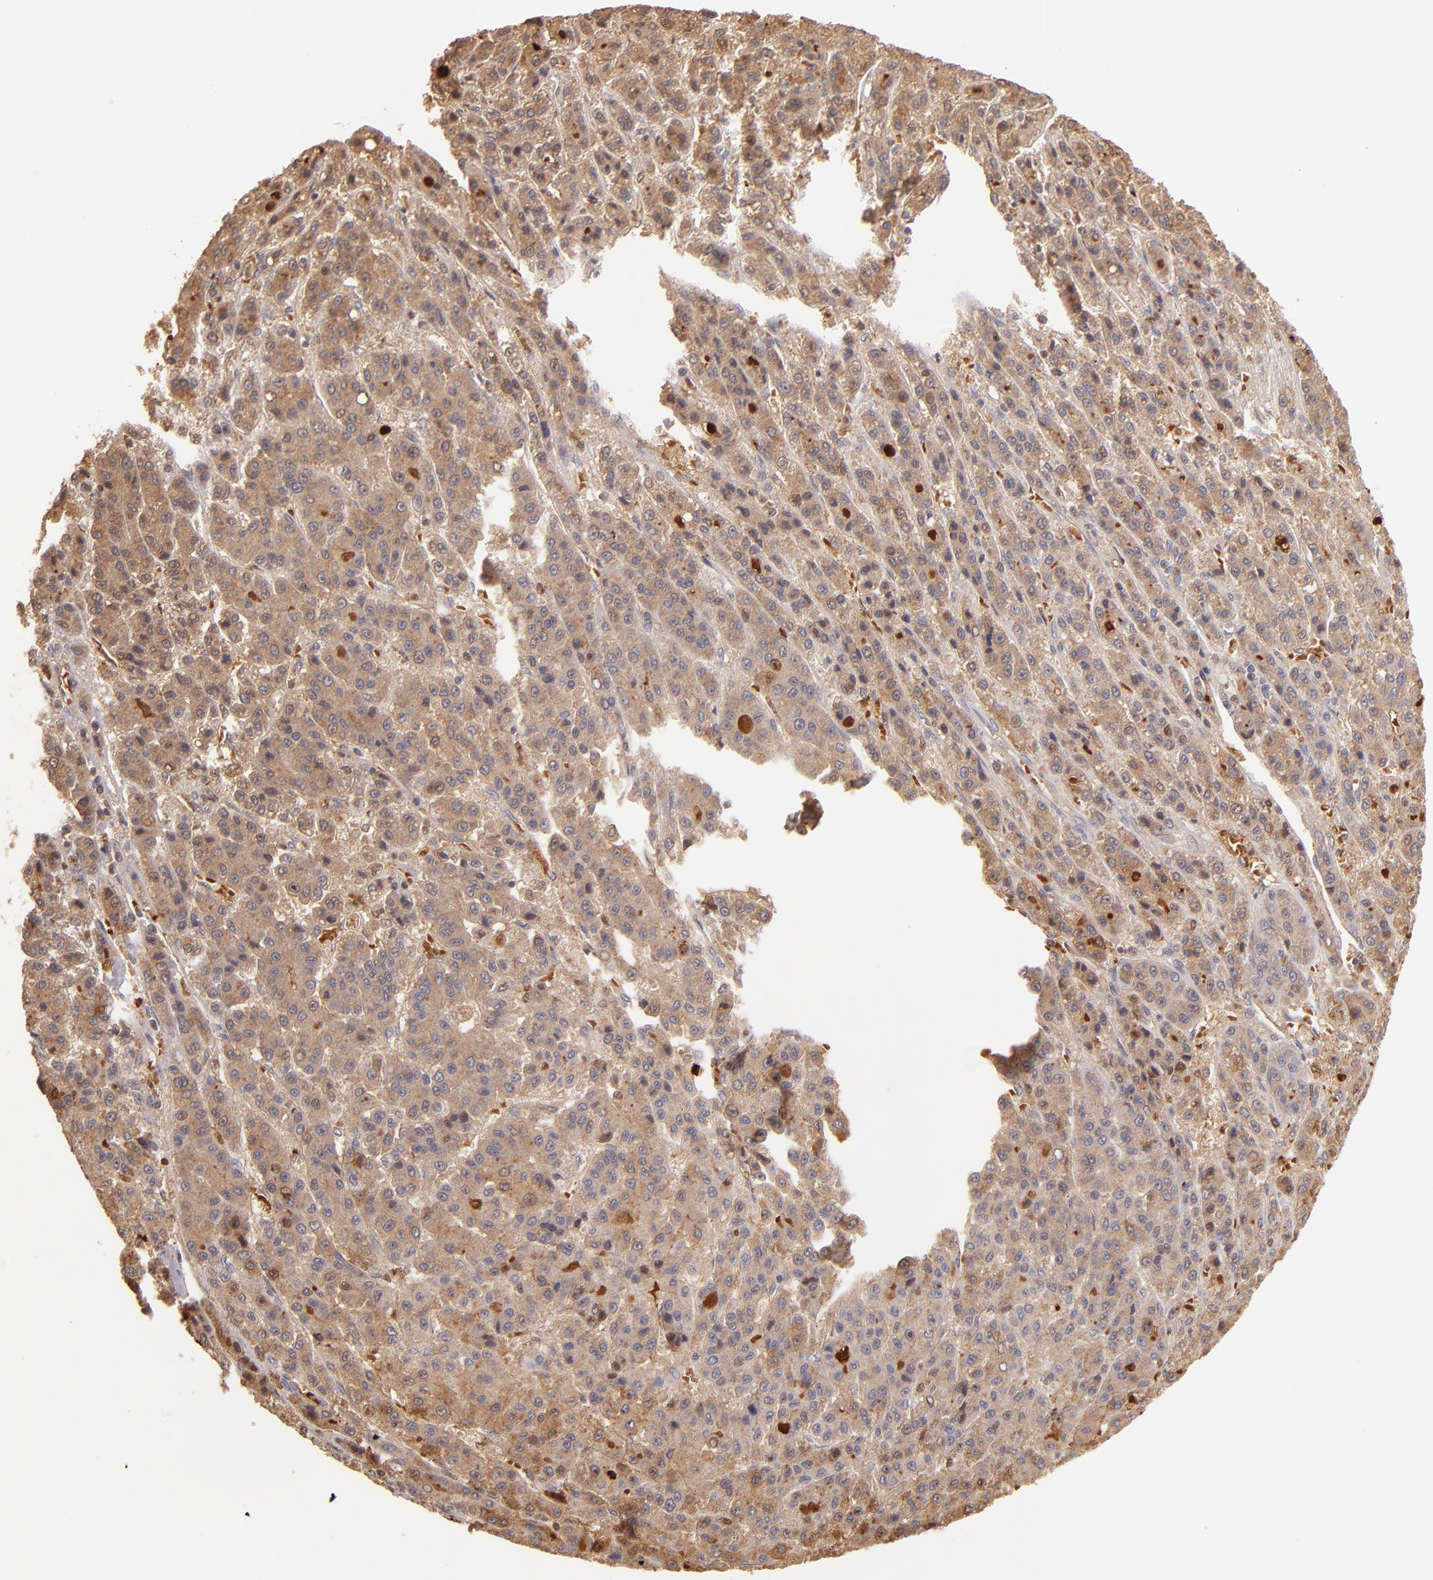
{"staining": {"intensity": "moderate", "quantity": ">75%", "location": "cytoplasmic/membranous"}, "tissue": "liver cancer", "cell_type": "Tumor cells", "image_type": "cancer", "snomed": [{"axis": "morphology", "description": "Carcinoma, Hepatocellular, NOS"}, {"axis": "topography", "description": "Liver"}], "caption": "Immunohistochemistry of liver cancer reveals medium levels of moderate cytoplasmic/membranous positivity in approximately >75% of tumor cells. Ihc stains the protein in brown and the nuclei are stained blue.", "gene": "SERPINC1", "patient": {"sex": "male", "age": 70}}